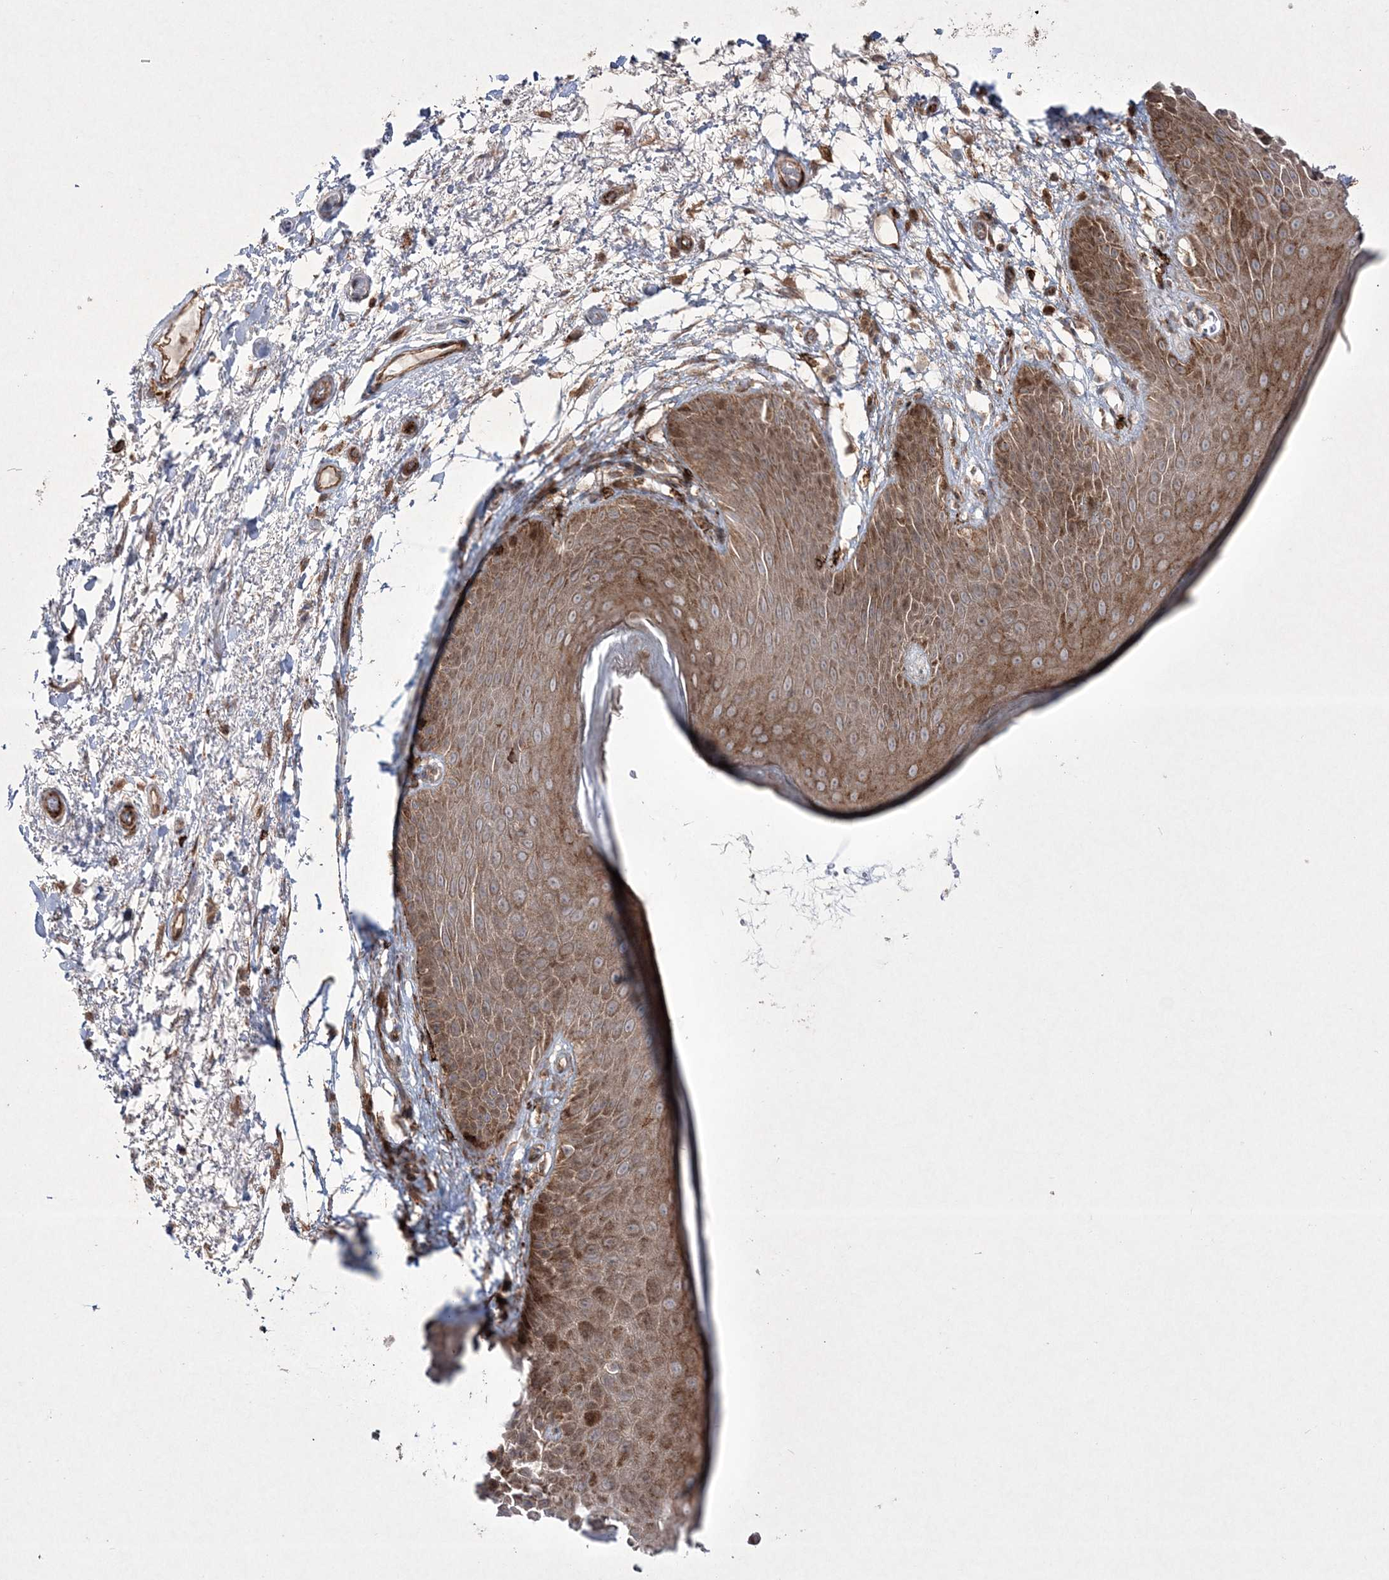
{"staining": {"intensity": "strong", "quantity": "25%-75%", "location": "cytoplasmic/membranous,nuclear"}, "tissue": "skin", "cell_type": "Epidermal cells", "image_type": "normal", "snomed": [{"axis": "morphology", "description": "Normal tissue, NOS"}, {"axis": "topography", "description": "Anal"}], "caption": "Protein staining of benign skin reveals strong cytoplasmic/membranous,nuclear staining in about 25%-75% of epidermal cells. (Brightfield microscopy of DAB IHC at high magnification).", "gene": "RICTOR", "patient": {"sex": "male", "age": 74}}